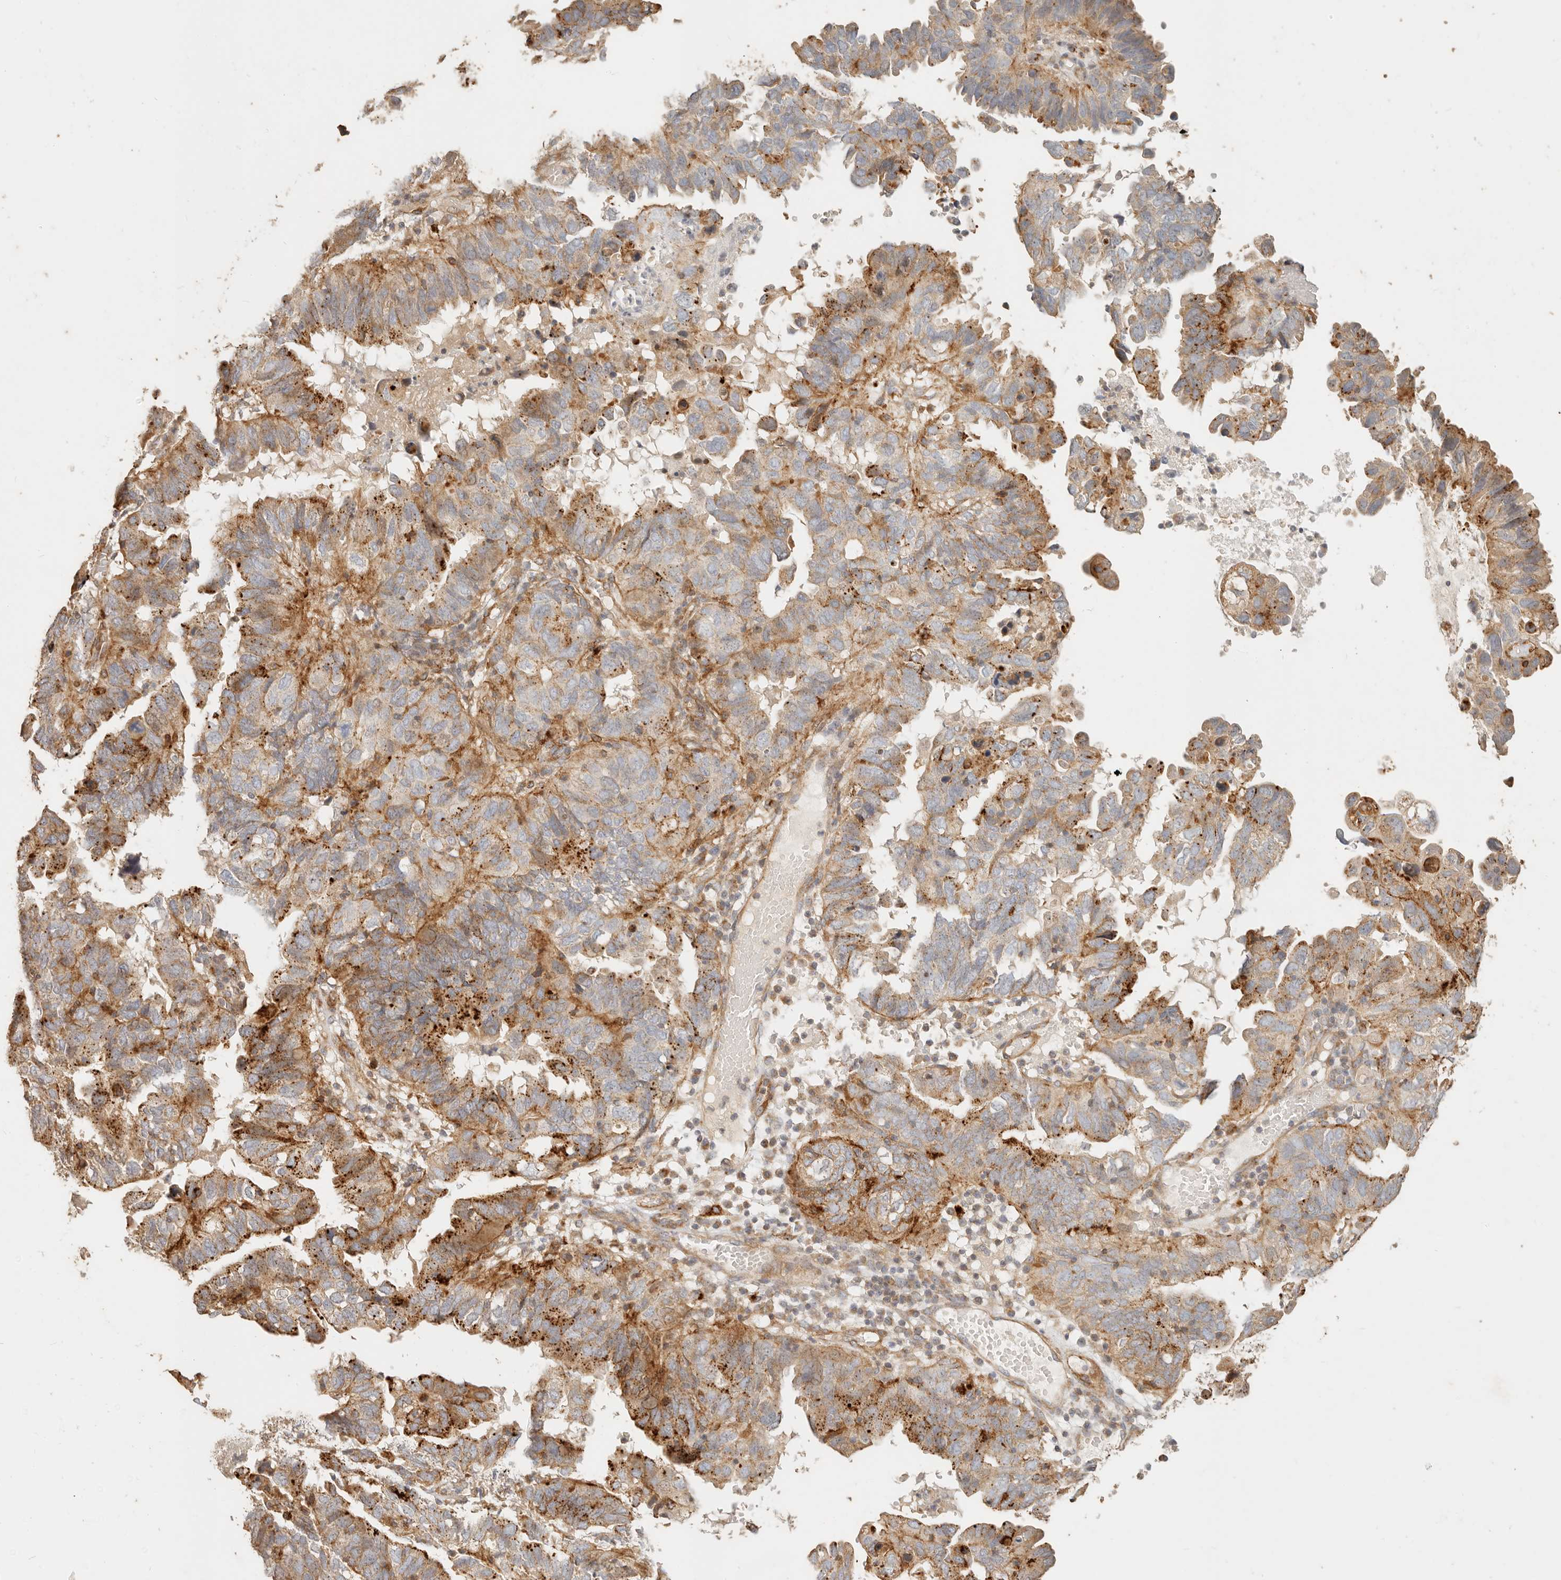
{"staining": {"intensity": "moderate", "quantity": ">75%", "location": "cytoplasmic/membranous"}, "tissue": "endometrial cancer", "cell_type": "Tumor cells", "image_type": "cancer", "snomed": [{"axis": "morphology", "description": "Adenocarcinoma, NOS"}, {"axis": "topography", "description": "Uterus"}], "caption": "The immunohistochemical stain shows moderate cytoplasmic/membranous expression in tumor cells of adenocarcinoma (endometrial) tissue. The protein is stained brown, and the nuclei are stained in blue (DAB IHC with brightfield microscopy, high magnification).", "gene": "PTPN22", "patient": {"sex": "female", "age": 77}}